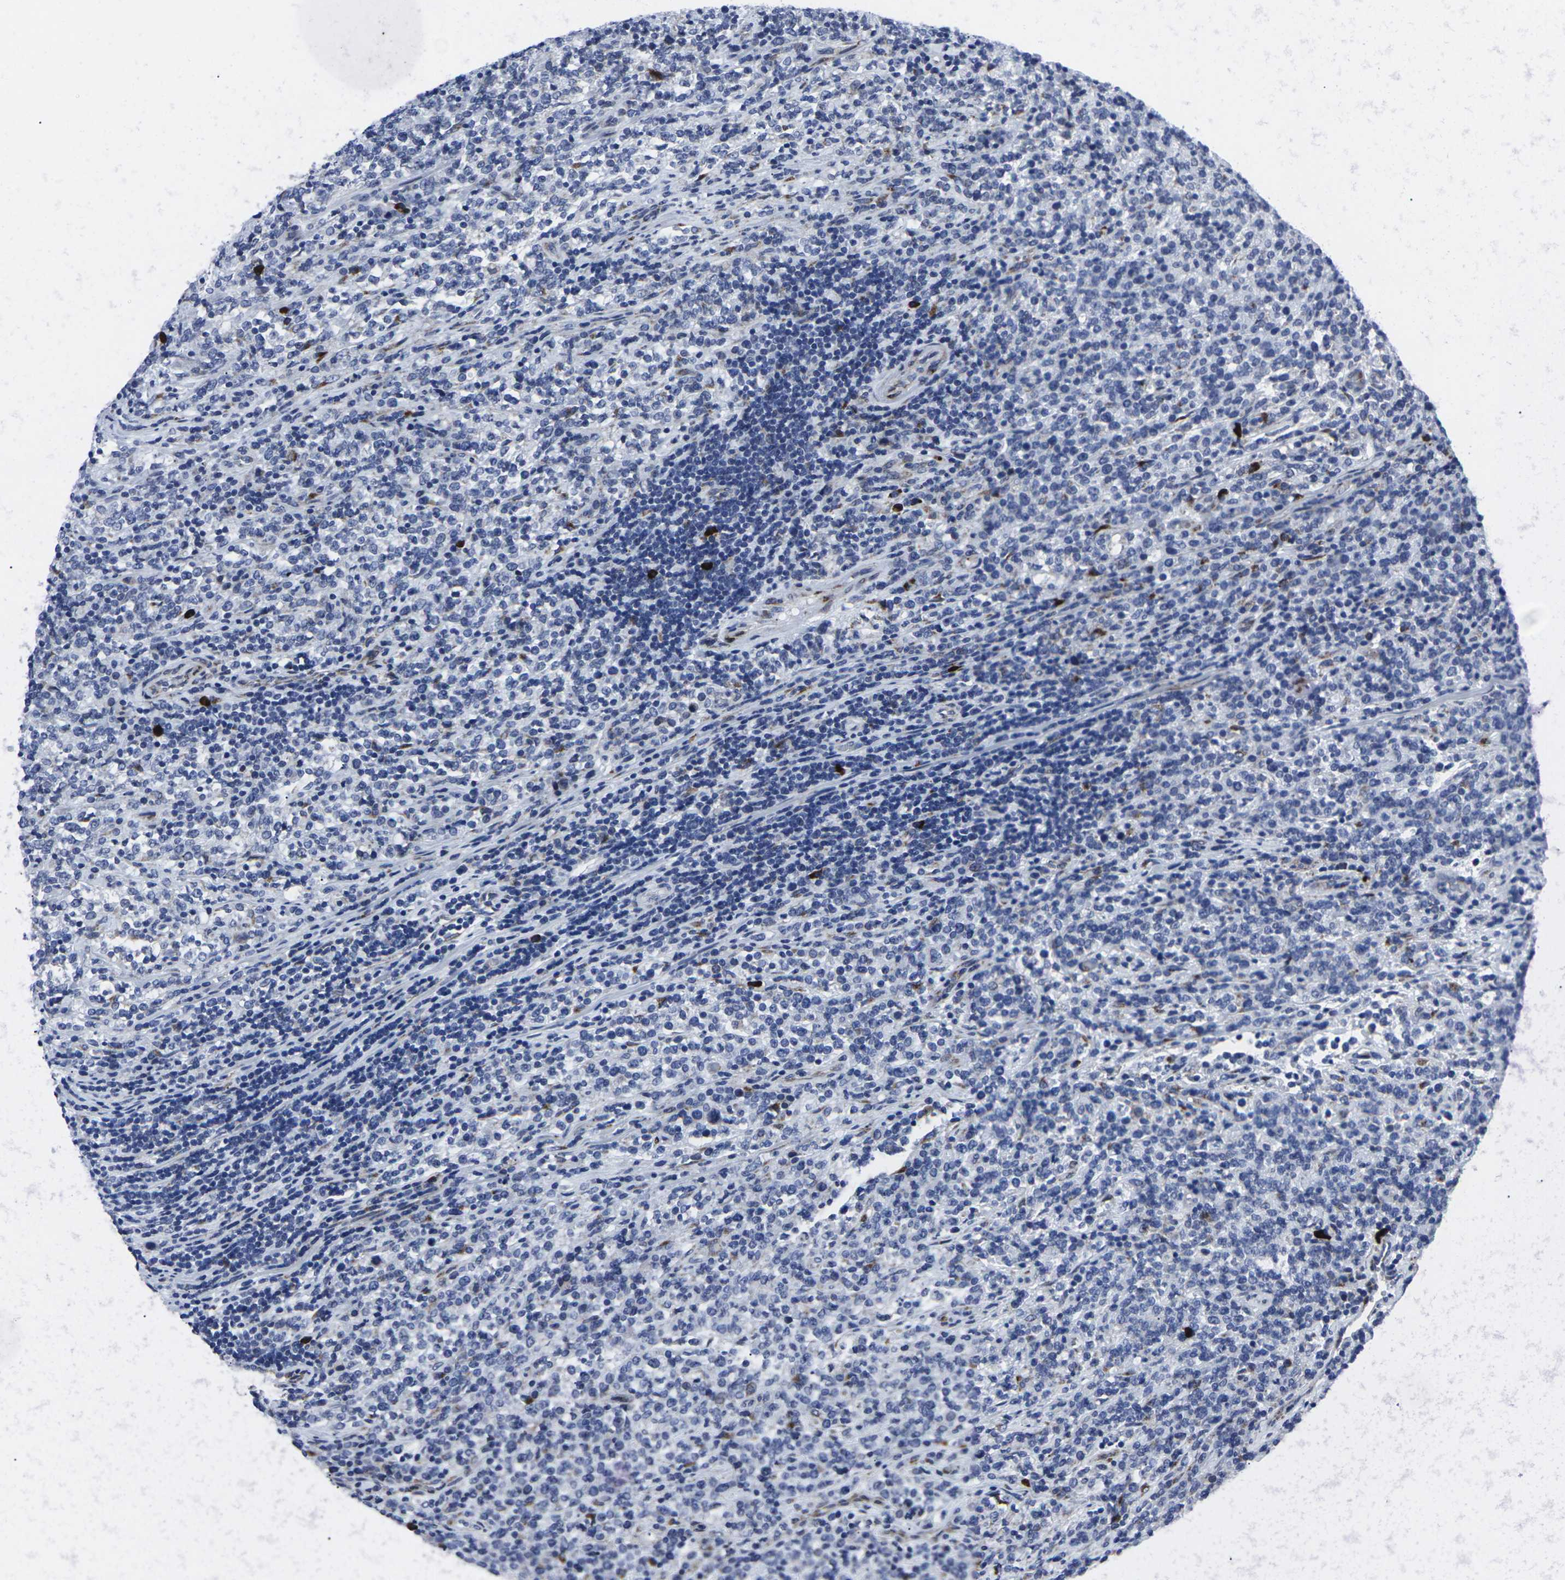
{"staining": {"intensity": "negative", "quantity": "none", "location": "none"}, "tissue": "lymphoma", "cell_type": "Tumor cells", "image_type": "cancer", "snomed": [{"axis": "morphology", "description": "Malignant lymphoma, non-Hodgkin's type, High grade"}, {"axis": "topography", "description": "Soft tissue"}], "caption": "The immunohistochemistry image has no significant expression in tumor cells of malignant lymphoma, non-Hodgkin's type (high-grade) tissue. The staining was performed using DAB (3,3'-diaminobenzidine) to visualize the protein expression in brown, while the nuclei were stained in blue with hematoxylin (Magnification: 20x).", "gene": "RPN1", "patient": {"sex": "male", "age": 18}}